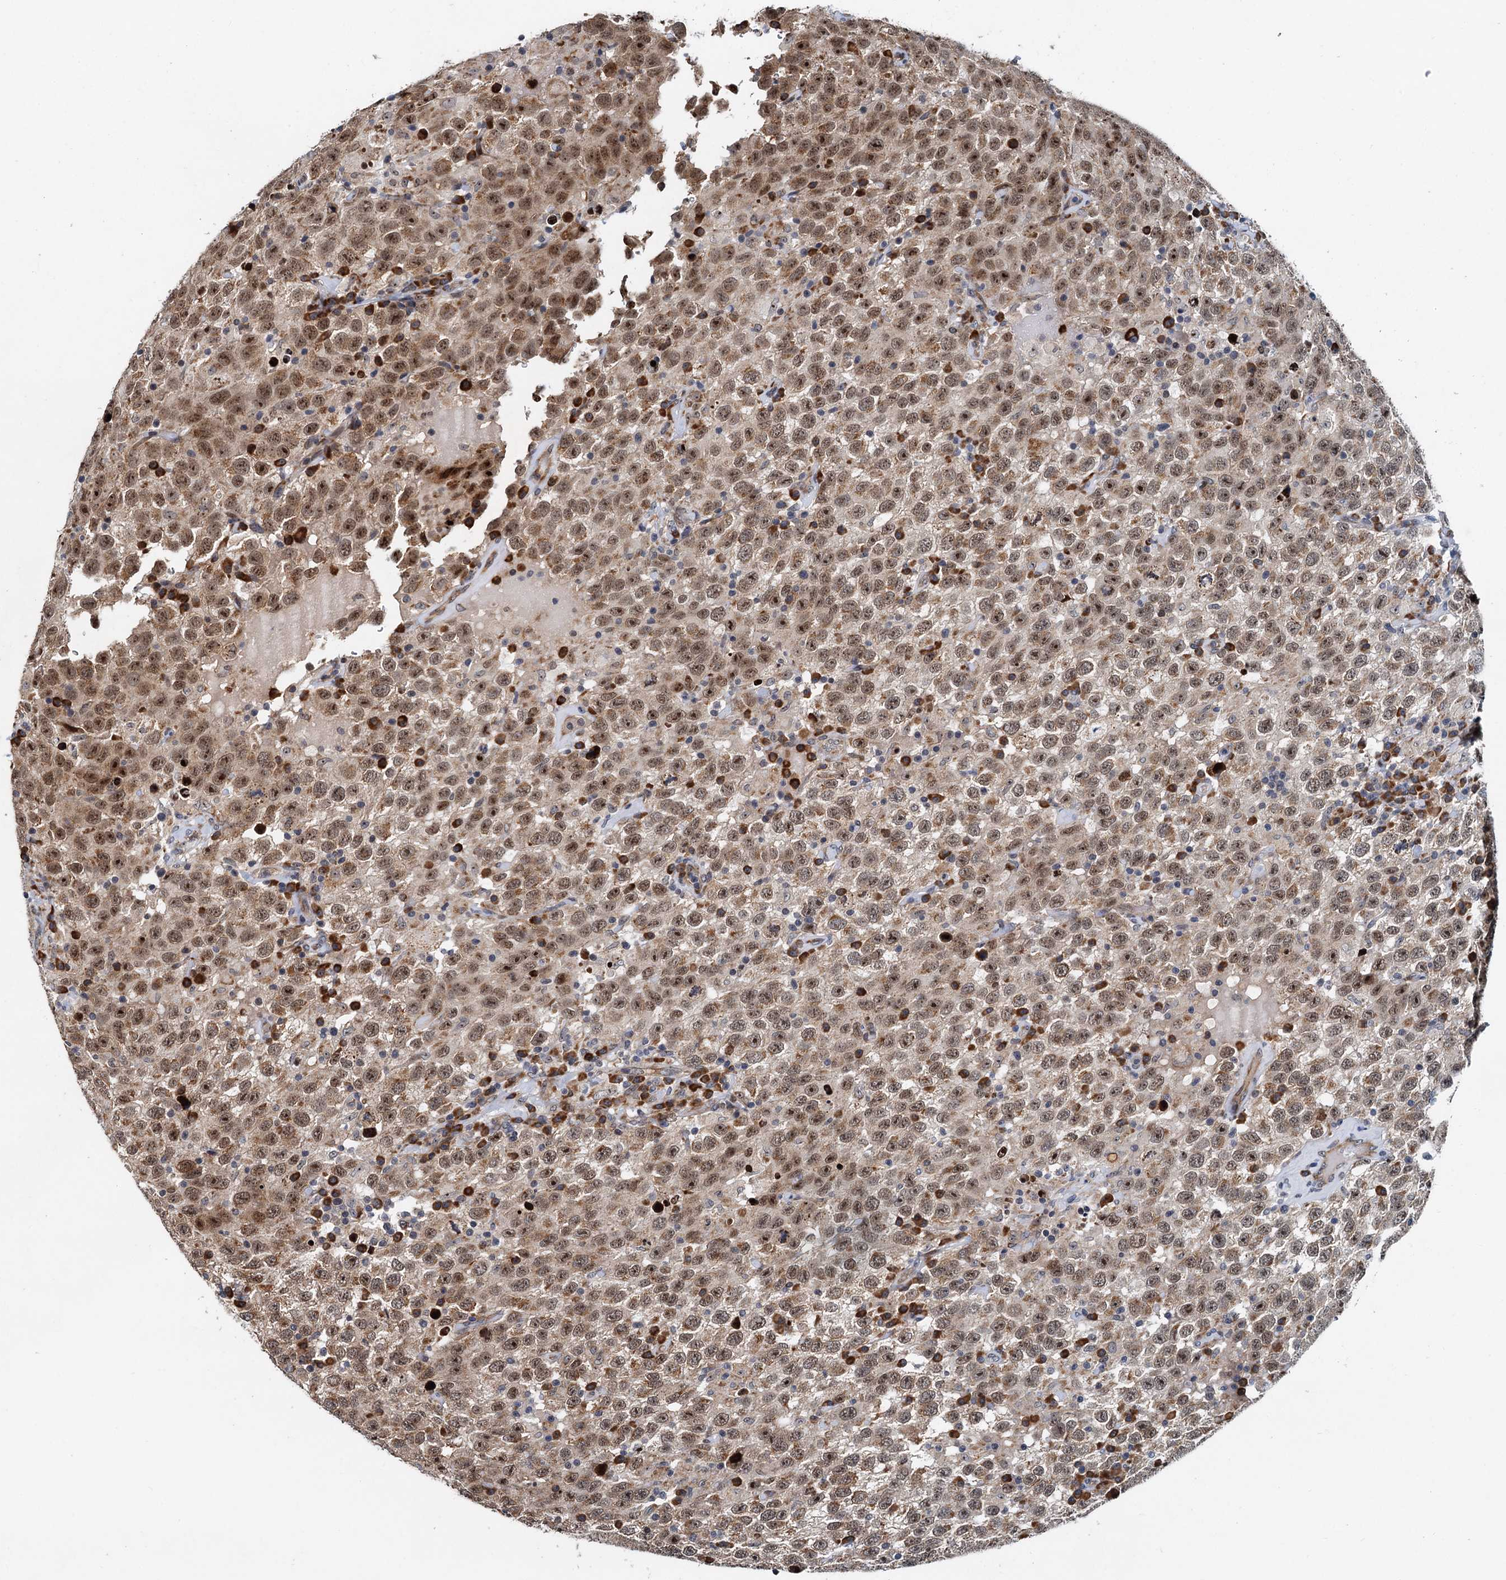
{"staining": {"intensity": "moderate", "quantity": ">75%", "location": "cytoplasmic/membranous,nuclear"}, "tissue": "testis cancer", "cell_type": "Tumor cells", "image_type": "cancer", "snomed": [{"axis": "morphology", "description": "Seminoma, NOS"}, {"axis": "topography", "description": "Testis"}], "caption": "Immunohistochemistry (IHC) of human testis cancer displays medium levels of moderate cytoplasmic/membranous and nuclear expression in about >75% of tumor cells.", "gene": "DNAJC21", "patient": {"sex": "male", "age": 41}}